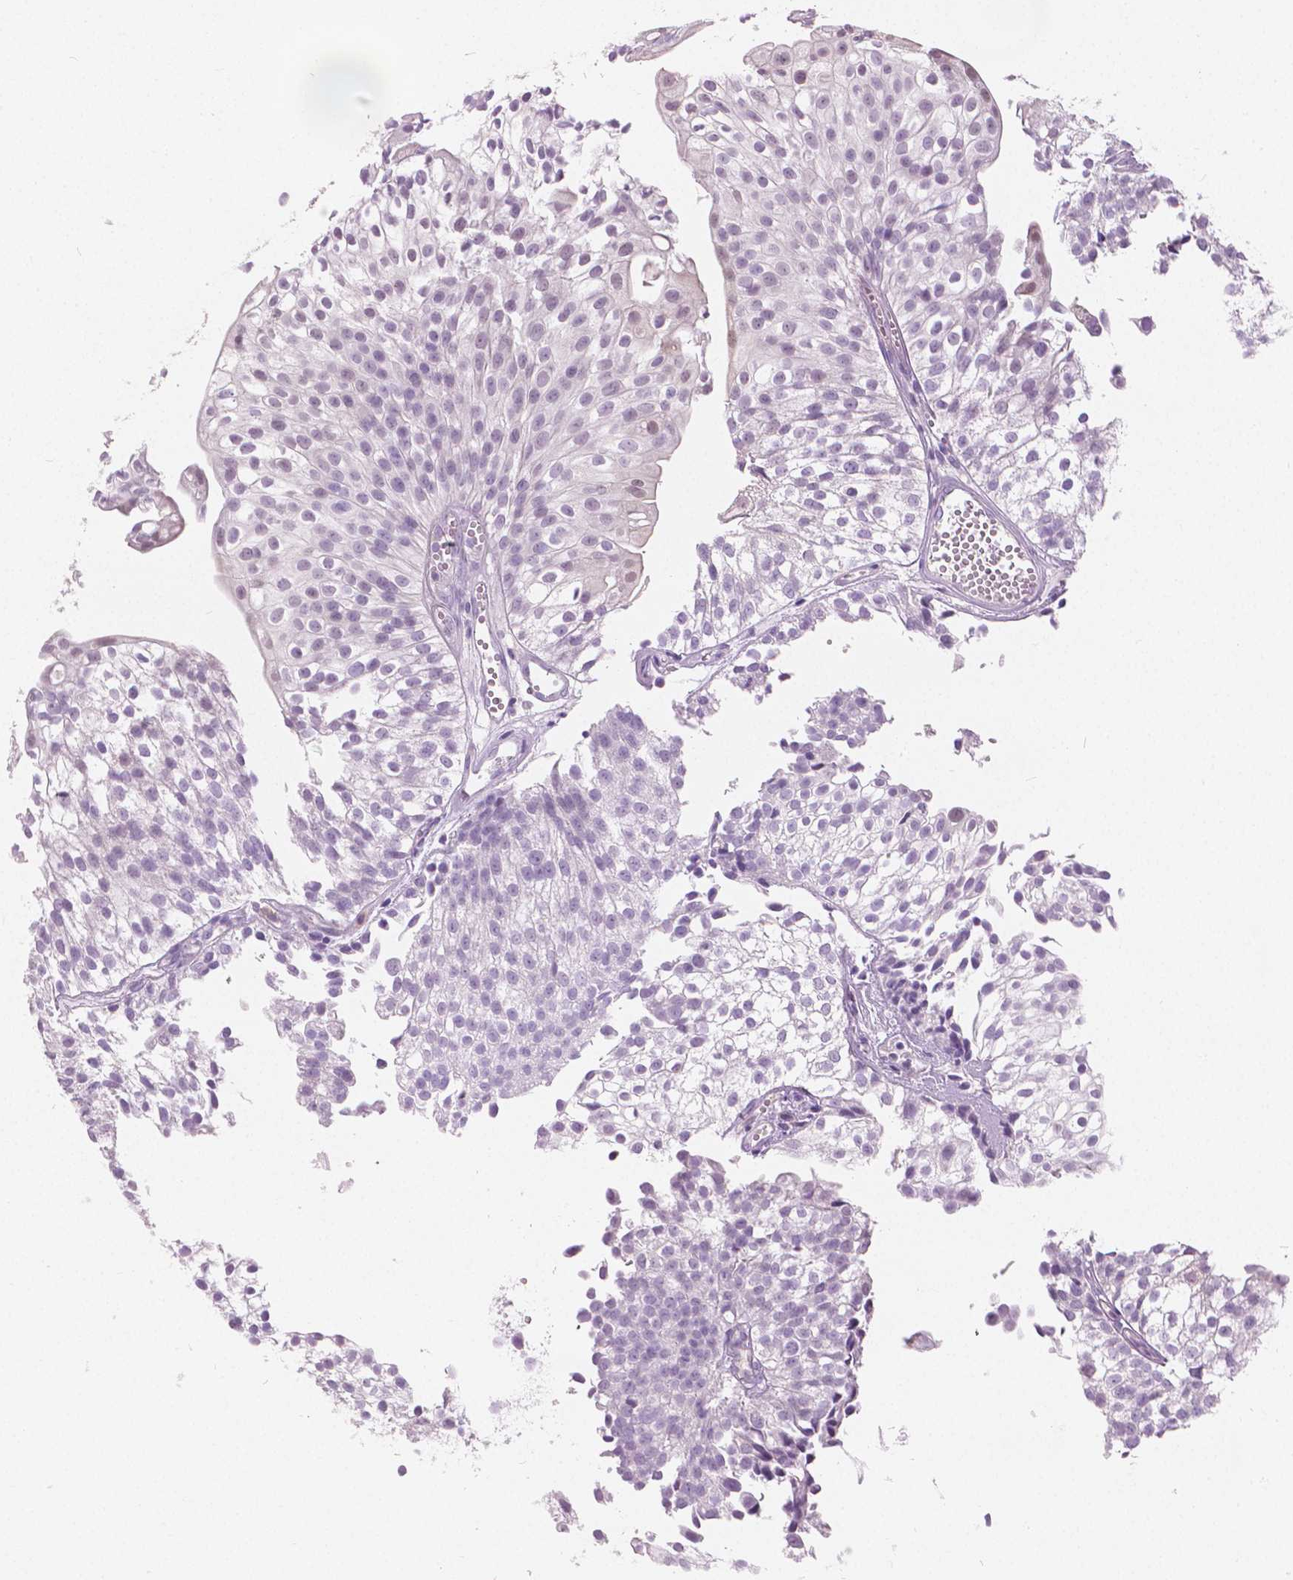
{"staining": {"intensity": "negative", "quantity": "none", "location": "none"}, "tissue": "urothelial cancer", "cell_type": "Tumor cells", "image_type": "cancer", "snomed": [{"axis": "morphology", "description": "Urothelial carcinoma, Low grade"}, {"axis": "topography", "description": "Urinary bladder"}], "caption": "Micrograph shows no significant protein positivity in tumor cells of urothelial carcinoma (low-grade). (DAB (3,3'-diaminobenzidine) immunohistochemistry (IHC) visualized using brightfield microscopy, high magnification).", "gene": "GALM", "patient": {"sex": "male", "age": 70}}